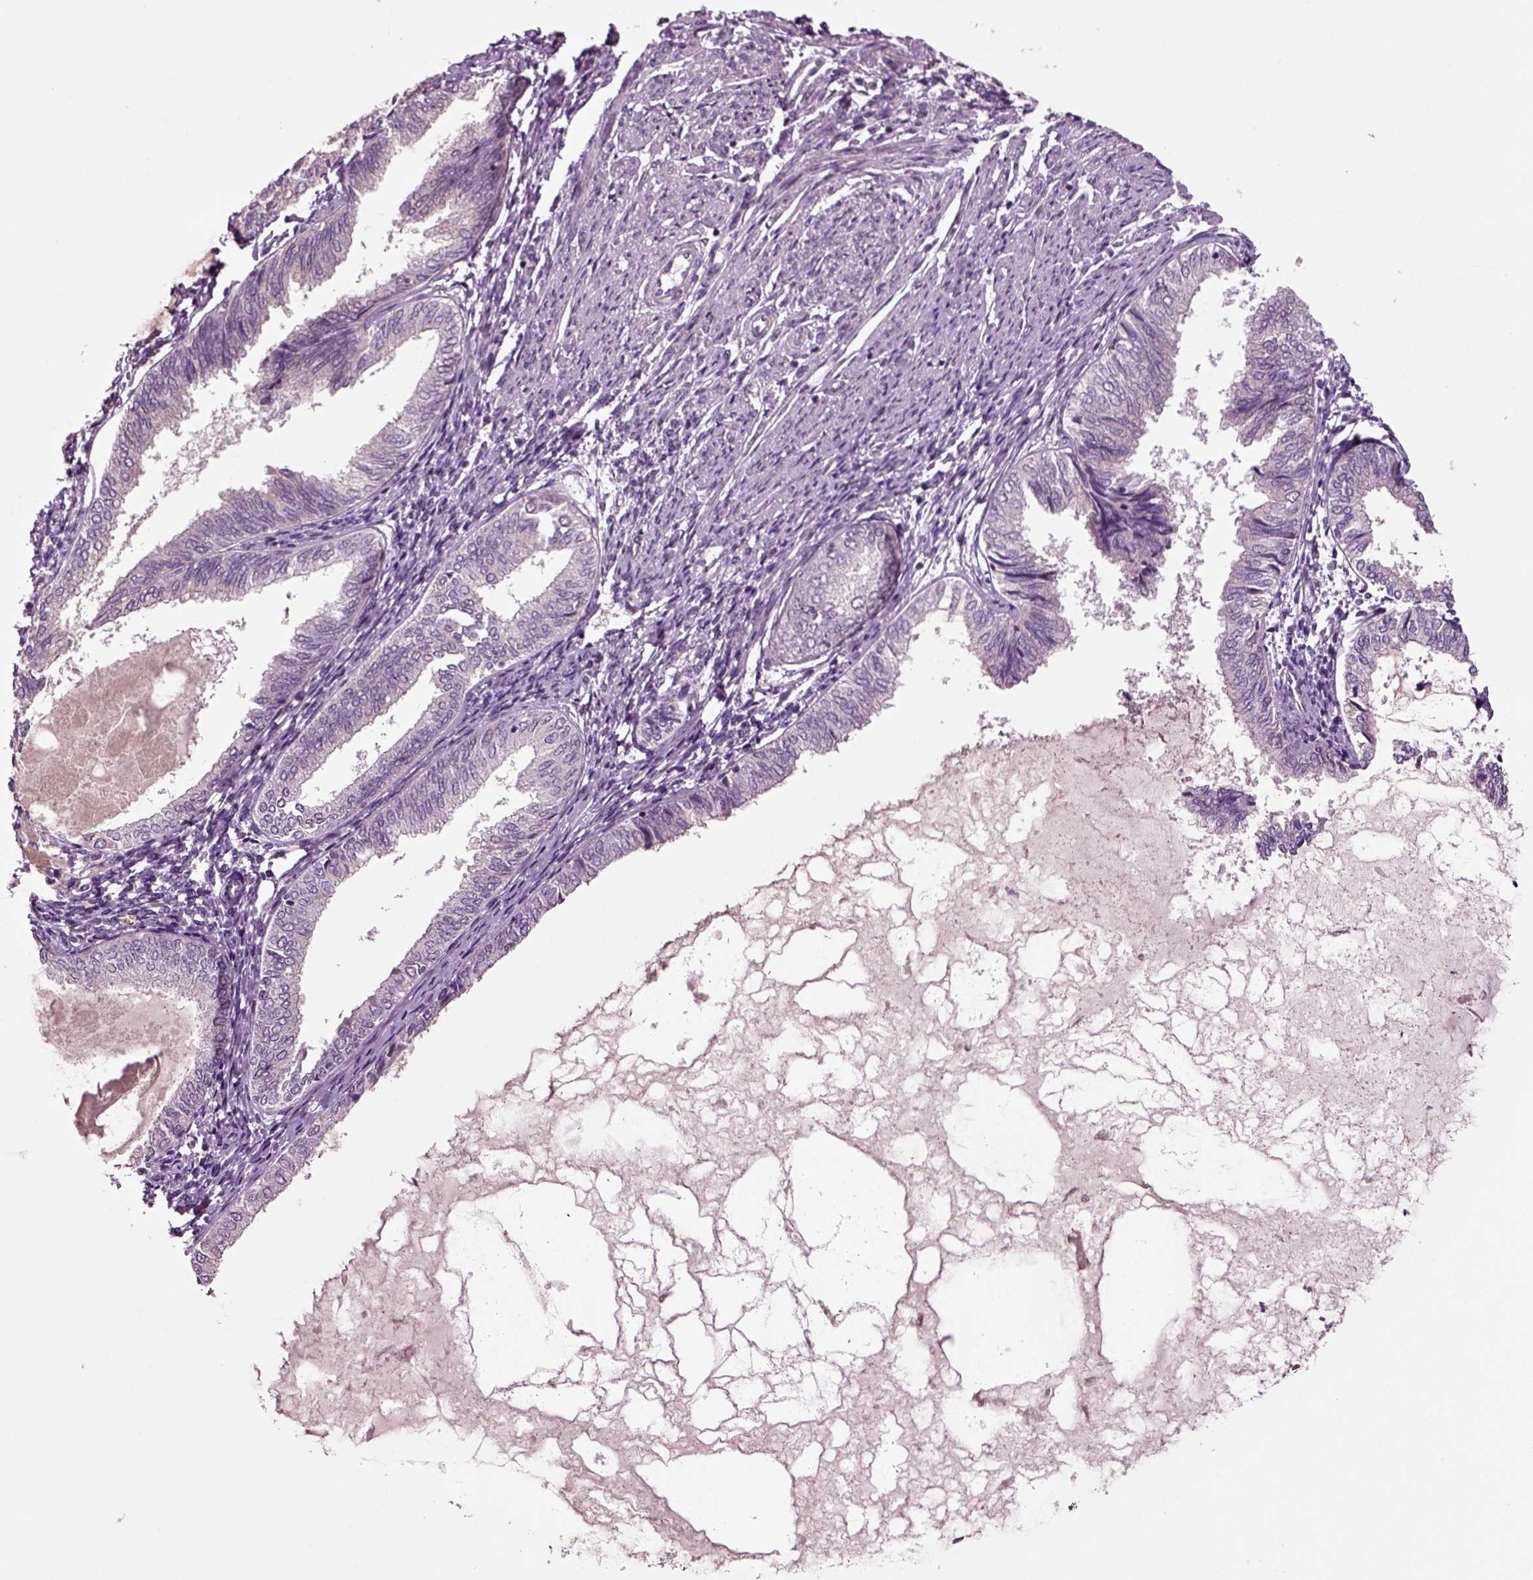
{"staining": {"intensity": "negative", "quantity": "none", "location": "none"}, "tissue": "endometrial cancer", "cell_type": "Tumor cells", "image_type": "cancer", "snomed": [{"axis": "morphology", "description": "Adenocarcinoma, NOS"}, {"axis": "topography", "description": "Endometrium"}], "caption": "Human endometrial adenocarcinoma stained for a protein using immunohistochemistry shows no staining in tumor cells.", "gene": "SLC17A6", "patient": {"sex": "female", "age": 68}}